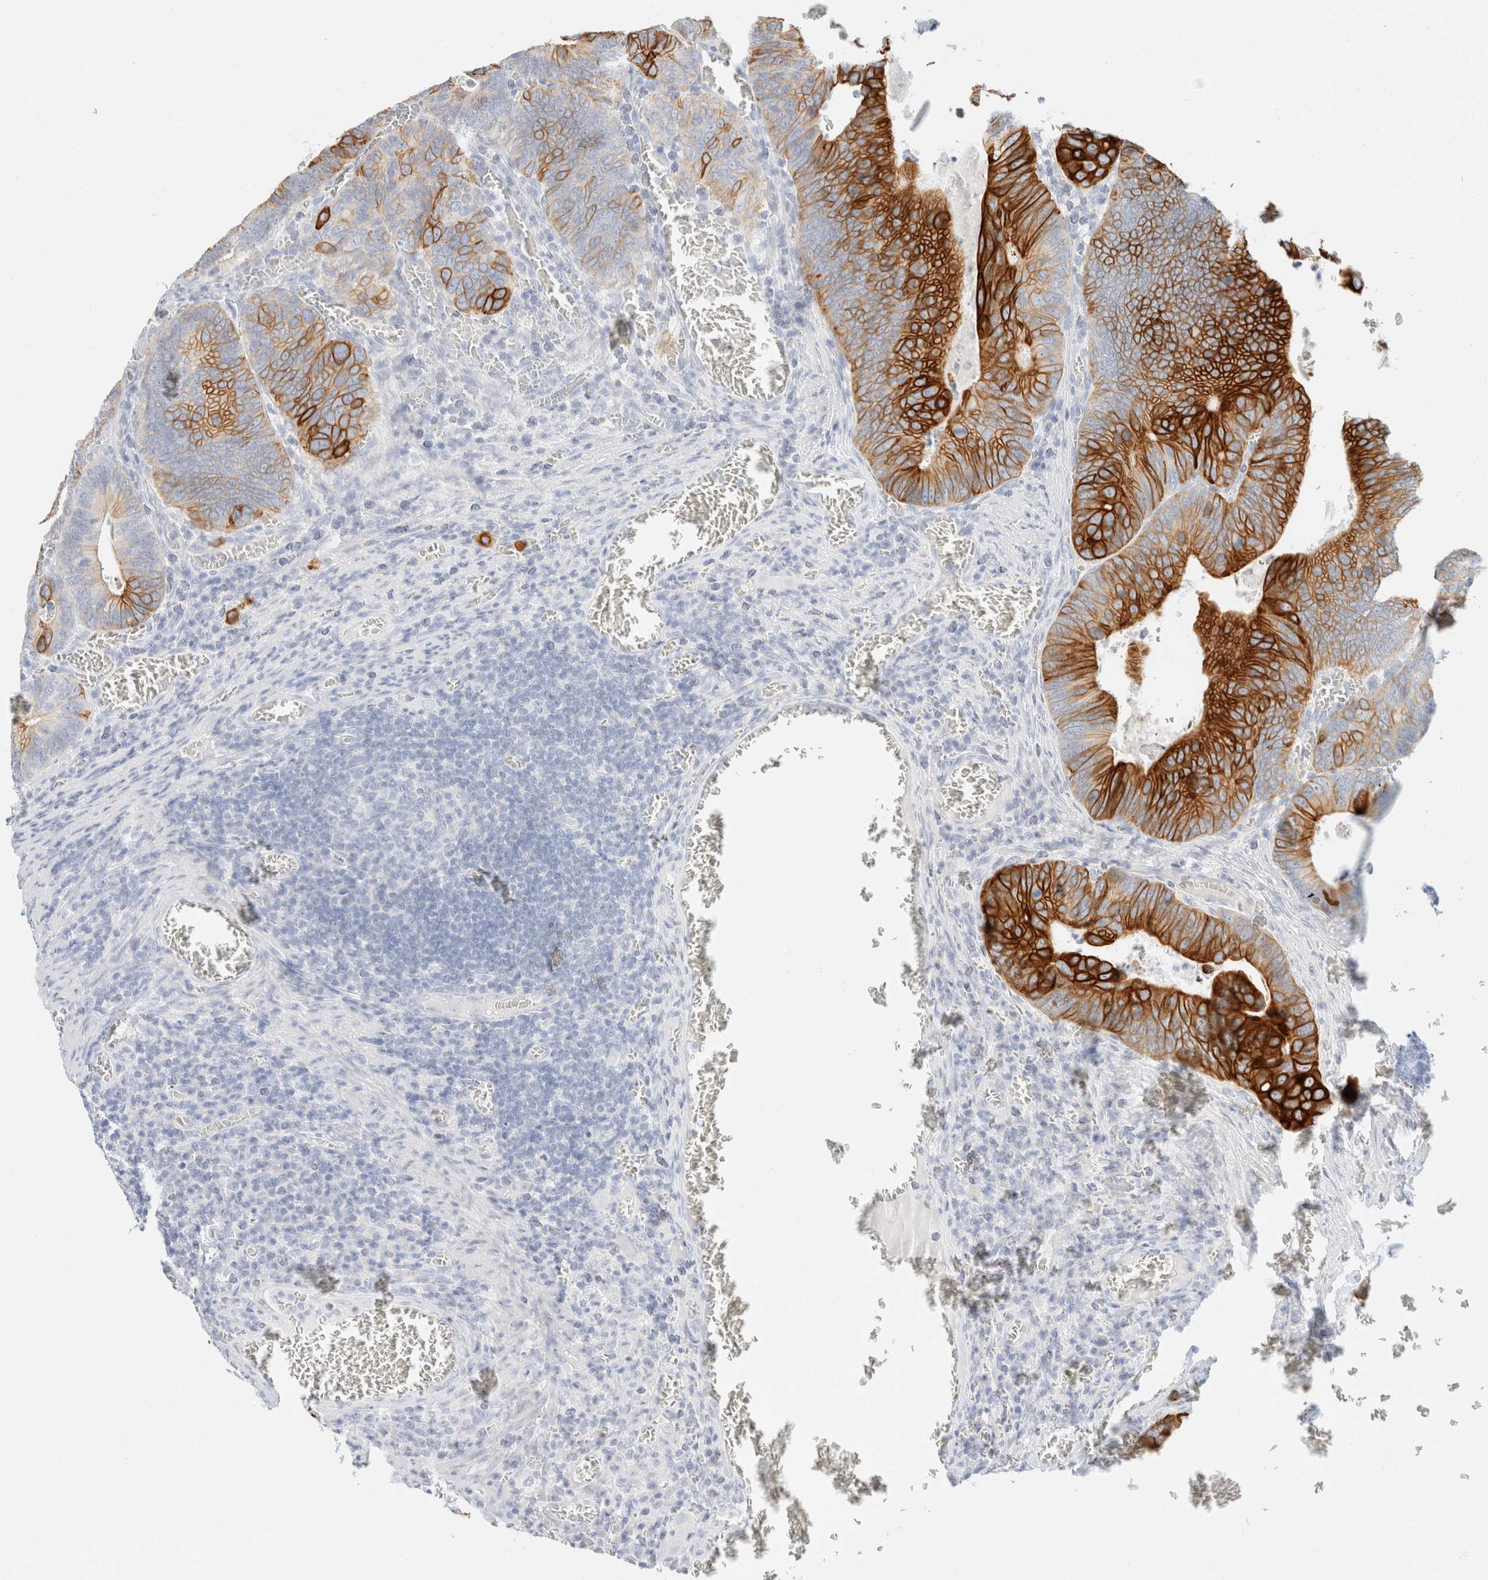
{"staining": {"intensity": "strong", "quantity": ">75%", "location": "cytoplasmic/membranous"}, "tissue": "colorectal cancer", "cell_type": "Tumor cells", "image_type": "cancer", "snomed": [{"axis": "morphology", "description": "Inflammation, NOS"}, {"axis": "morphology", "description": "Adenocarcinoma, NOS"}, {"axis": "topography", "description": "Colon"}], "caption": "Brown immunohistochemical staining in human colorectal cancer (adenocarcinoma) displays strong cytoplasmic/membranous staining in approximately >75% of tumor cells. The protein of interest is shown in brown color, while the nuclei are stained blue.", "gene": "KRT20", "patient": {"sex": "male", "age": 72}}